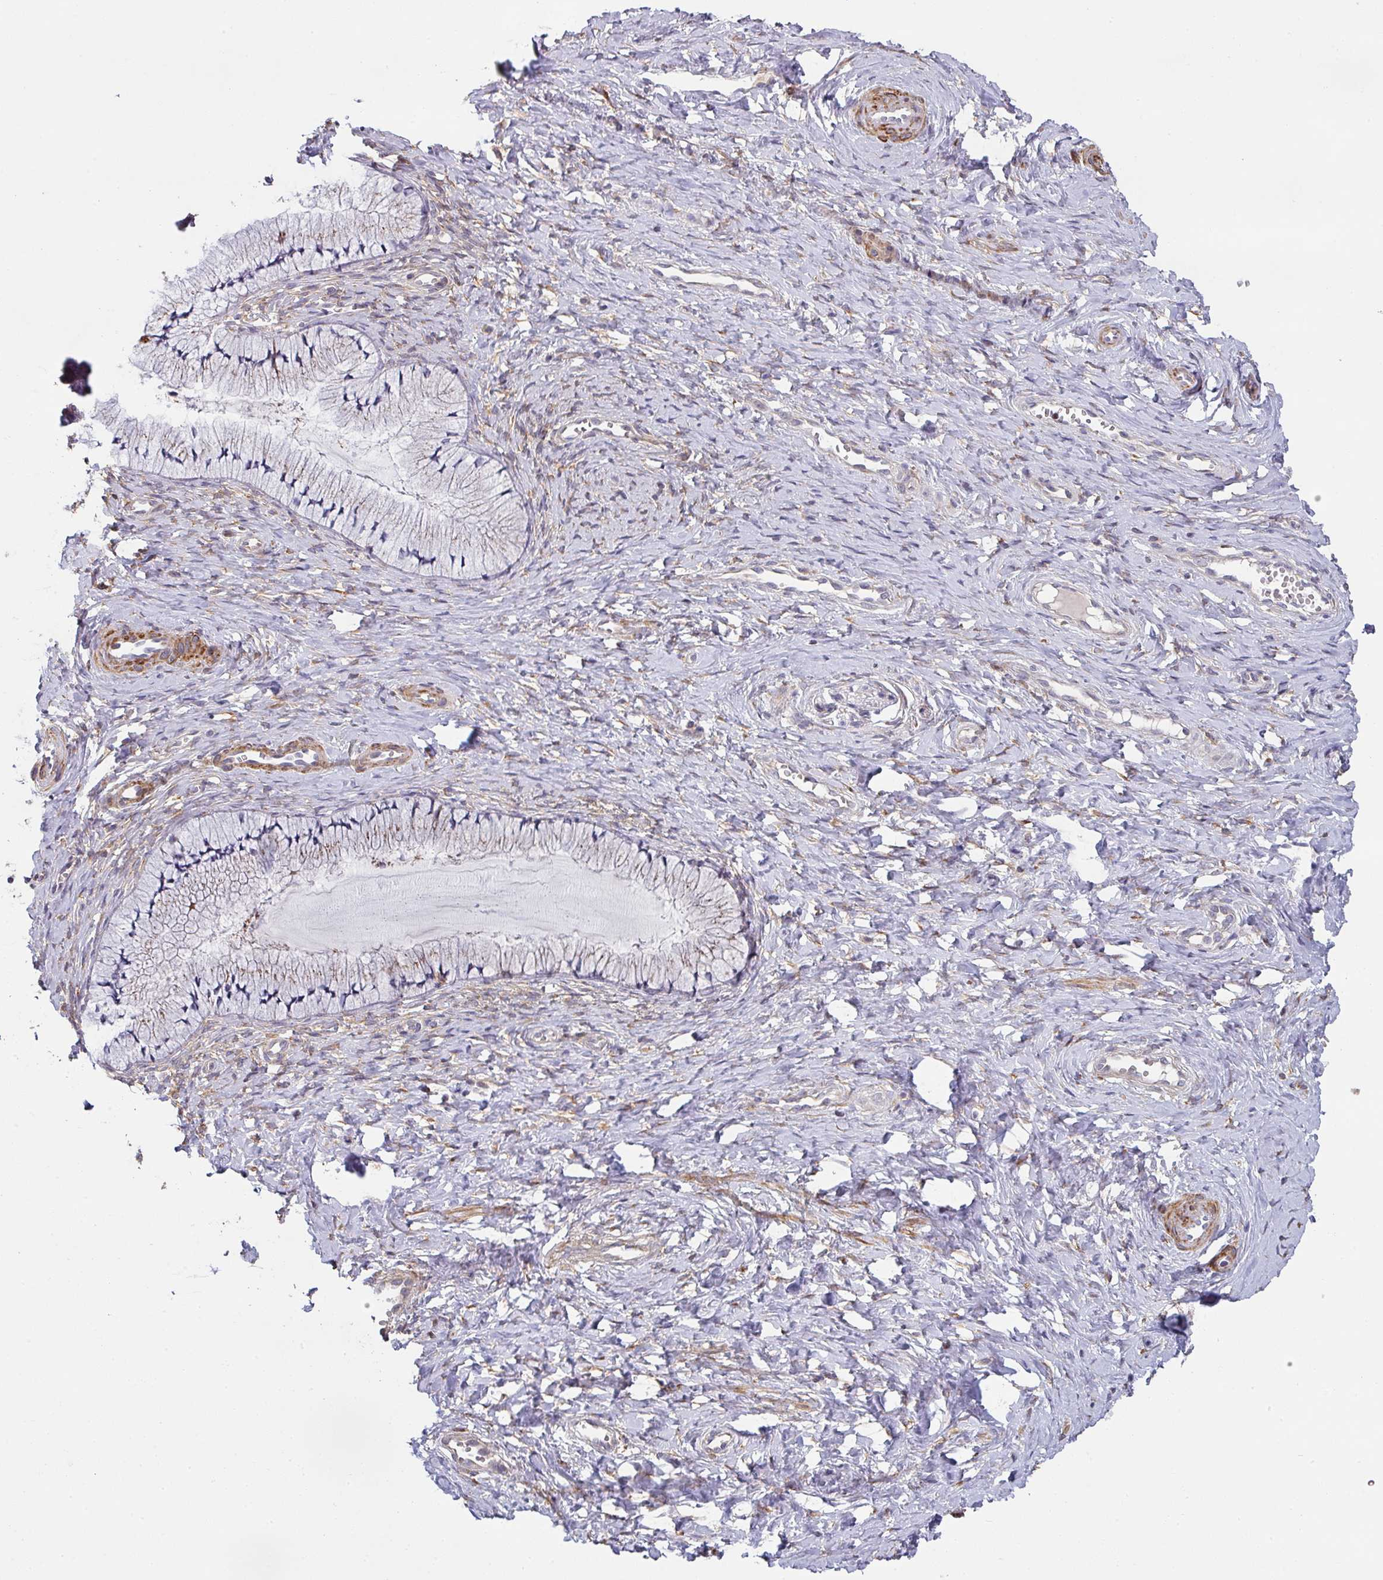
{"staining": {"intensity": "moderate", "quantity": "25%-75%", "location": "cytoplasmic/membranous"}, "tissue": "cervix", "cell_type": "Glandular cells", "image_type": "normal", "snomed": [{"axis": "morphology", "description": "Normal tissue, NOS"}, {"axis": "topography", "description": "Cervix"}], "caption": "This is an image of immunohistochemistry staining of benign cervix, which shows moderate positivity in the cytoplasmic/membranous of glandular cells.", "gene": "ZNF268", "patient": {"sex": "female", "age": 36}}